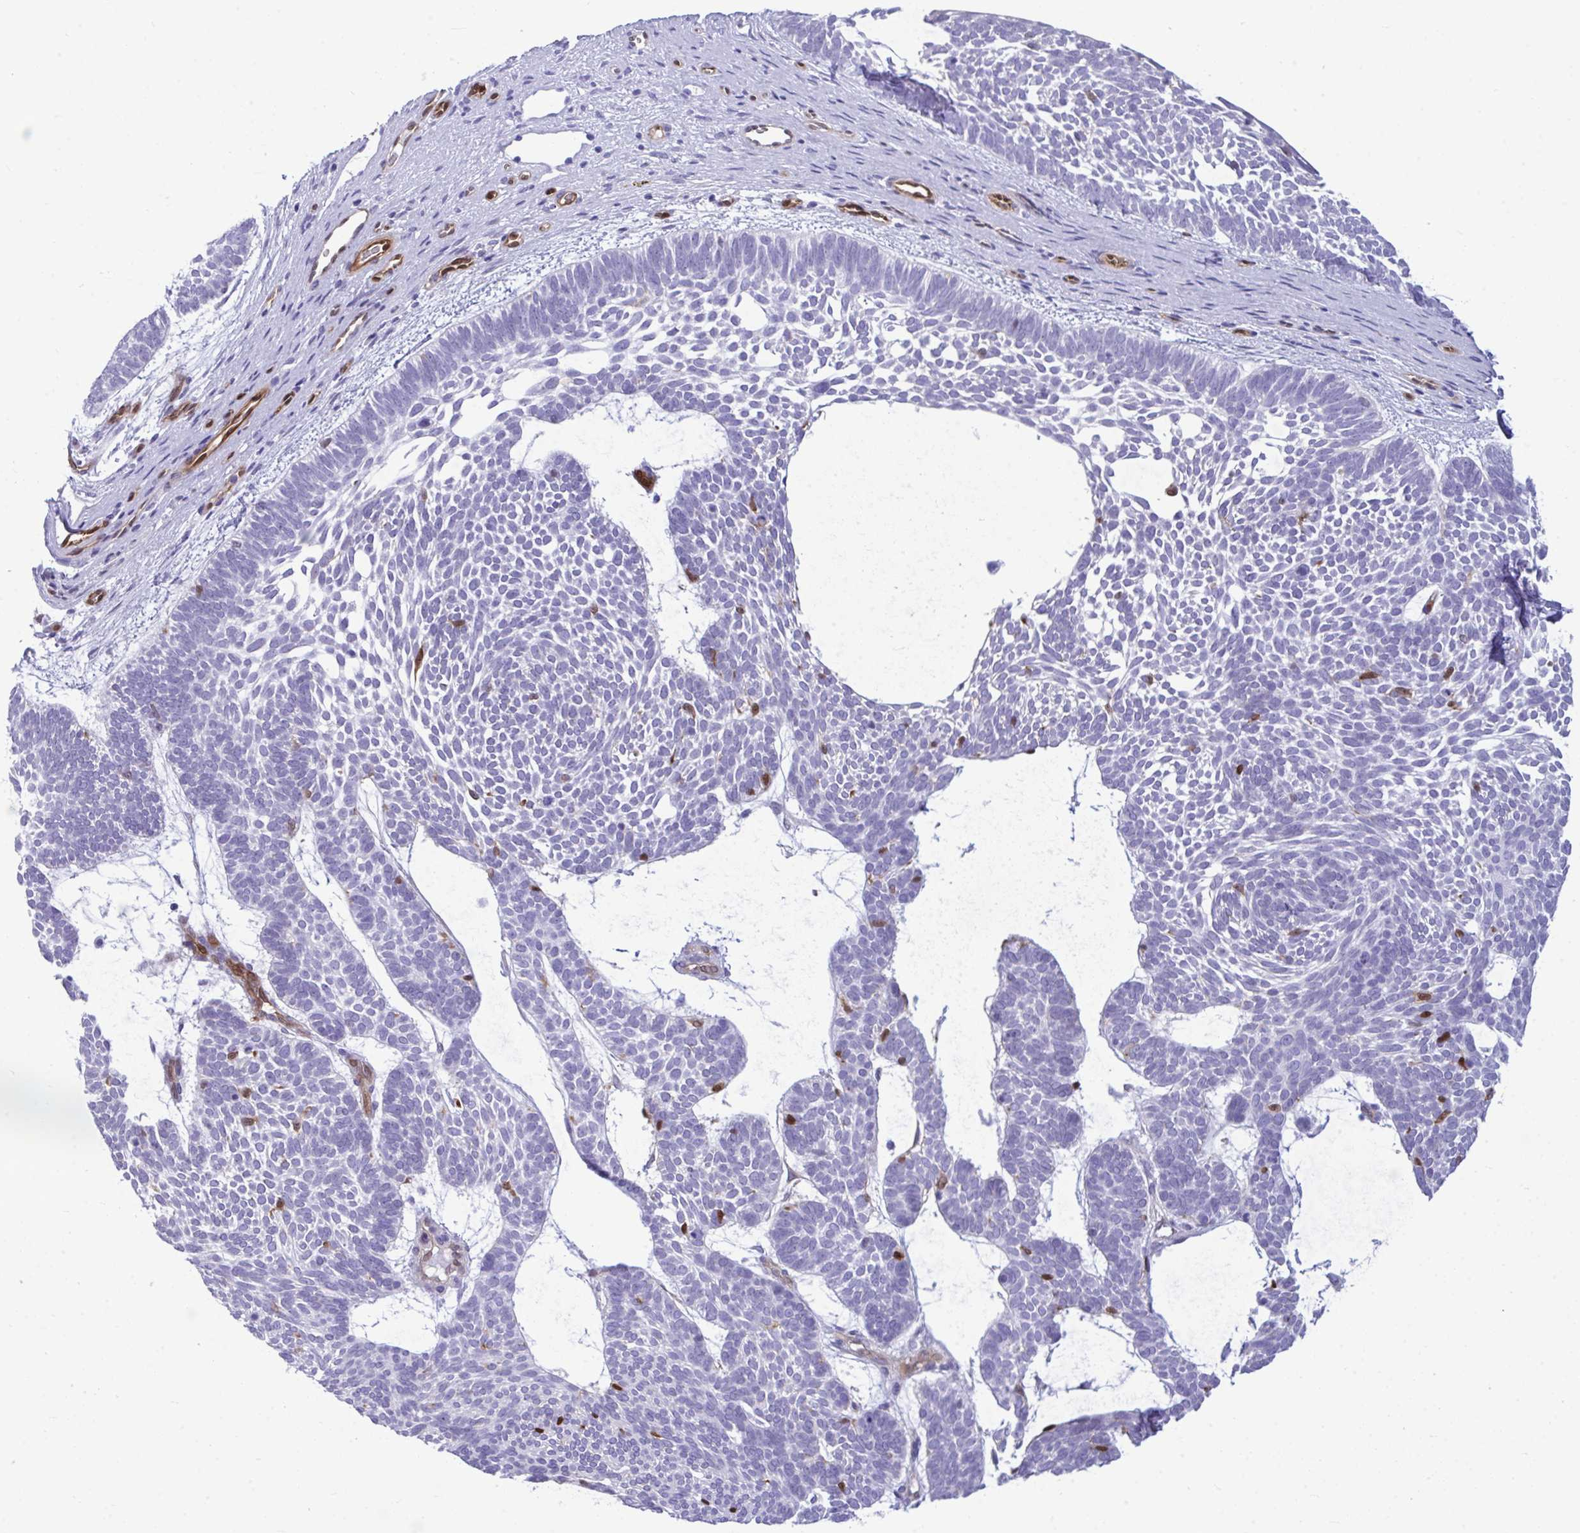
{"staining": {"intensity": "negative", "quantity": "none", "location": "none"}, "tissue": "skin cancer", "cell_type": "Tumor cells", "image_type": "cancer", "snomed": [{"axis": "morphology", "description": "Basal cell carcinoma"}, {"axis": "topography", "description": "Skin"}, {"axis": "topography", "description": "Skin of face"}], "caption": "An image of human basal cell carcinoma (skin) is negative for staining in tumor cells. The staining is performed using DAB brown chromogen with nuclei counter-stained in using hematoxylin.", "gene": "LIMS2", "patient": {"sex": "male", "age": 83}}